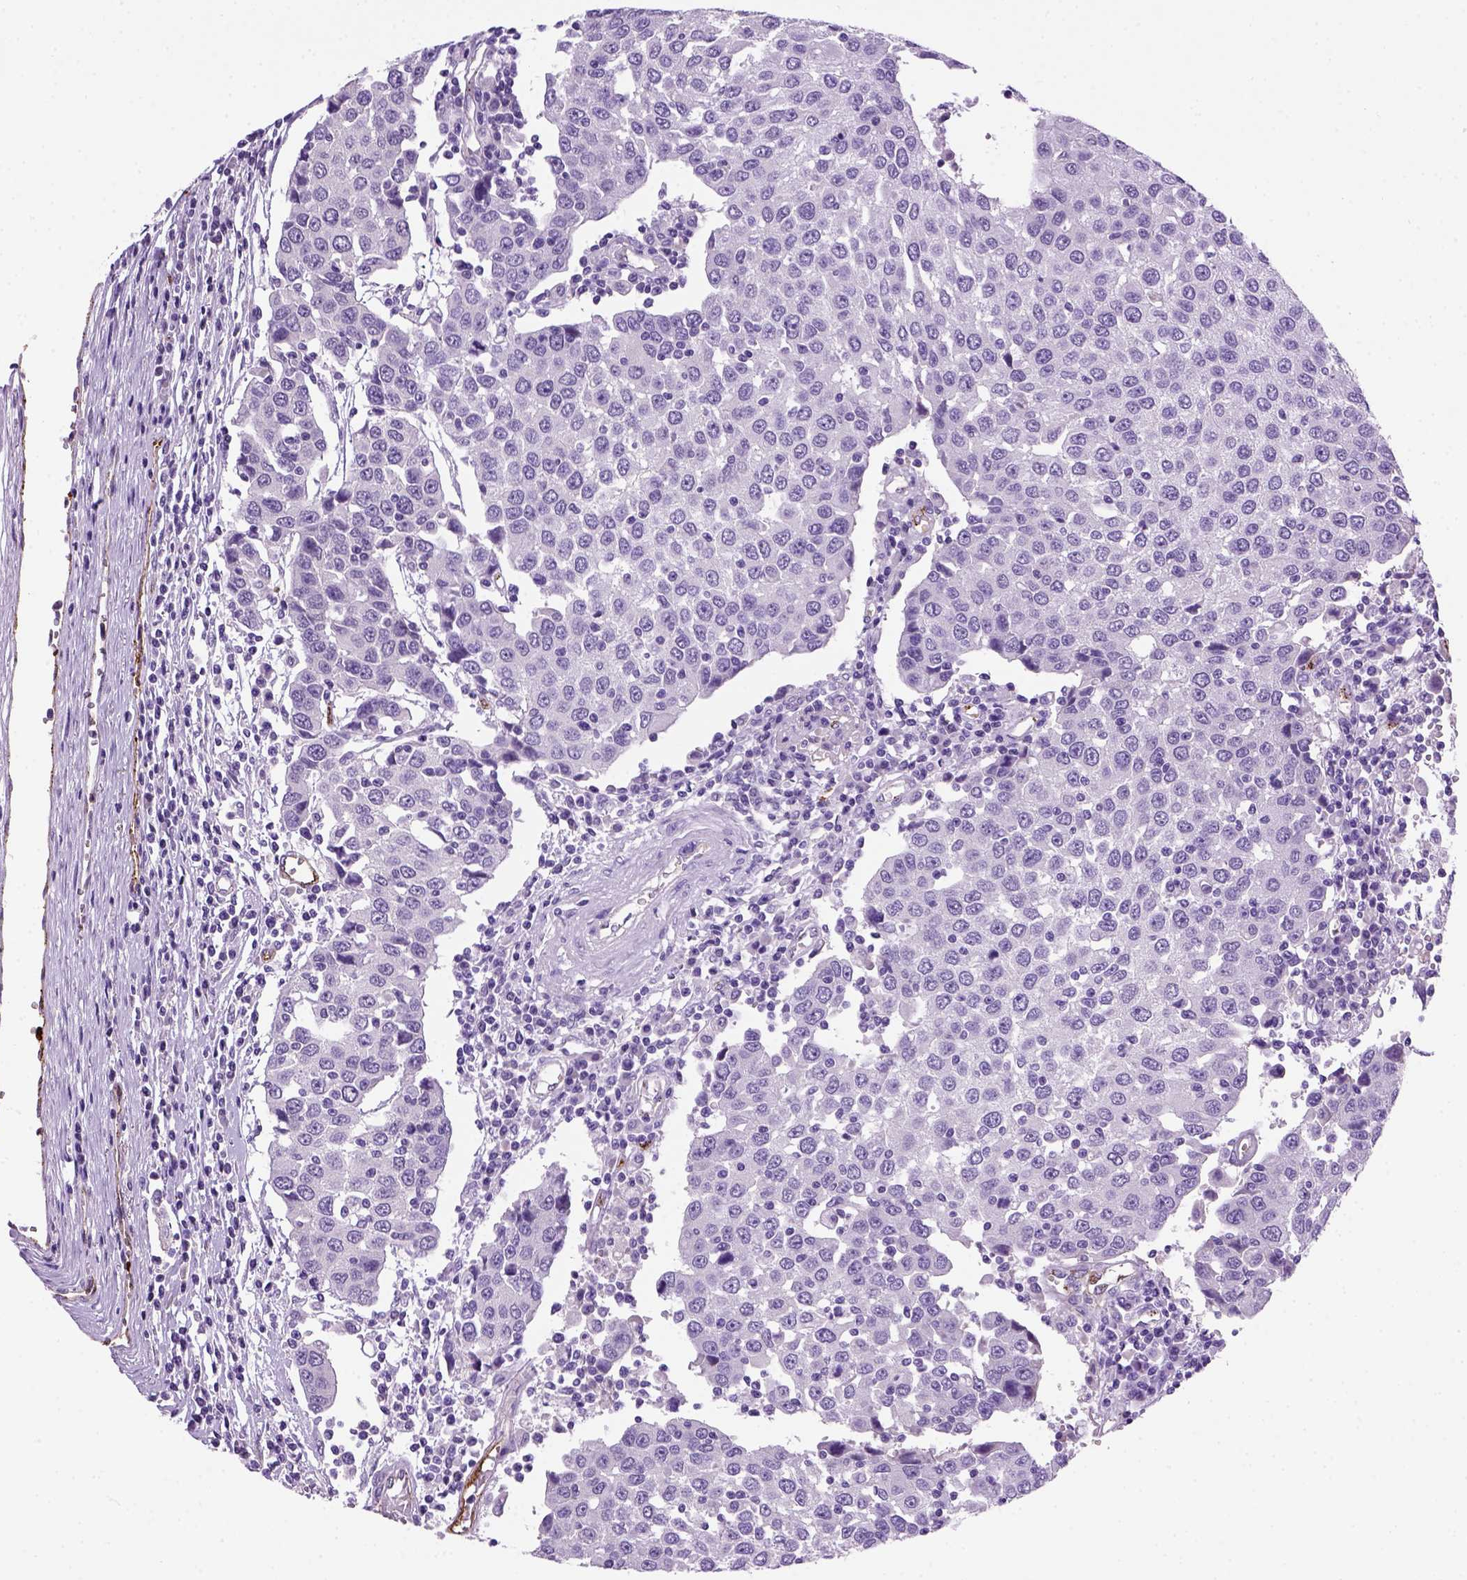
{"staining": {"intensity": "negative", "quantity": "none", "location": "none"}, "tissue": "urothelial cancer", "cell_type": "Tumor cells", "image_type": "cancer", "snomed": [{"axis": "morphology", "description": "Urothelial carcinoma, High grade"}, {"axis": "topography", "description": "Urinary bladder"}], "caption": "High magnification brightfield microscopy of urothelial cancer stained with DAB (3,3'-diaminobenzidine) (brown) and counterstained with hematoxylin (blue): tumor cells show no significant staining.", "gene": "VWF", "patient": {"sex": "female", "age": 85}}